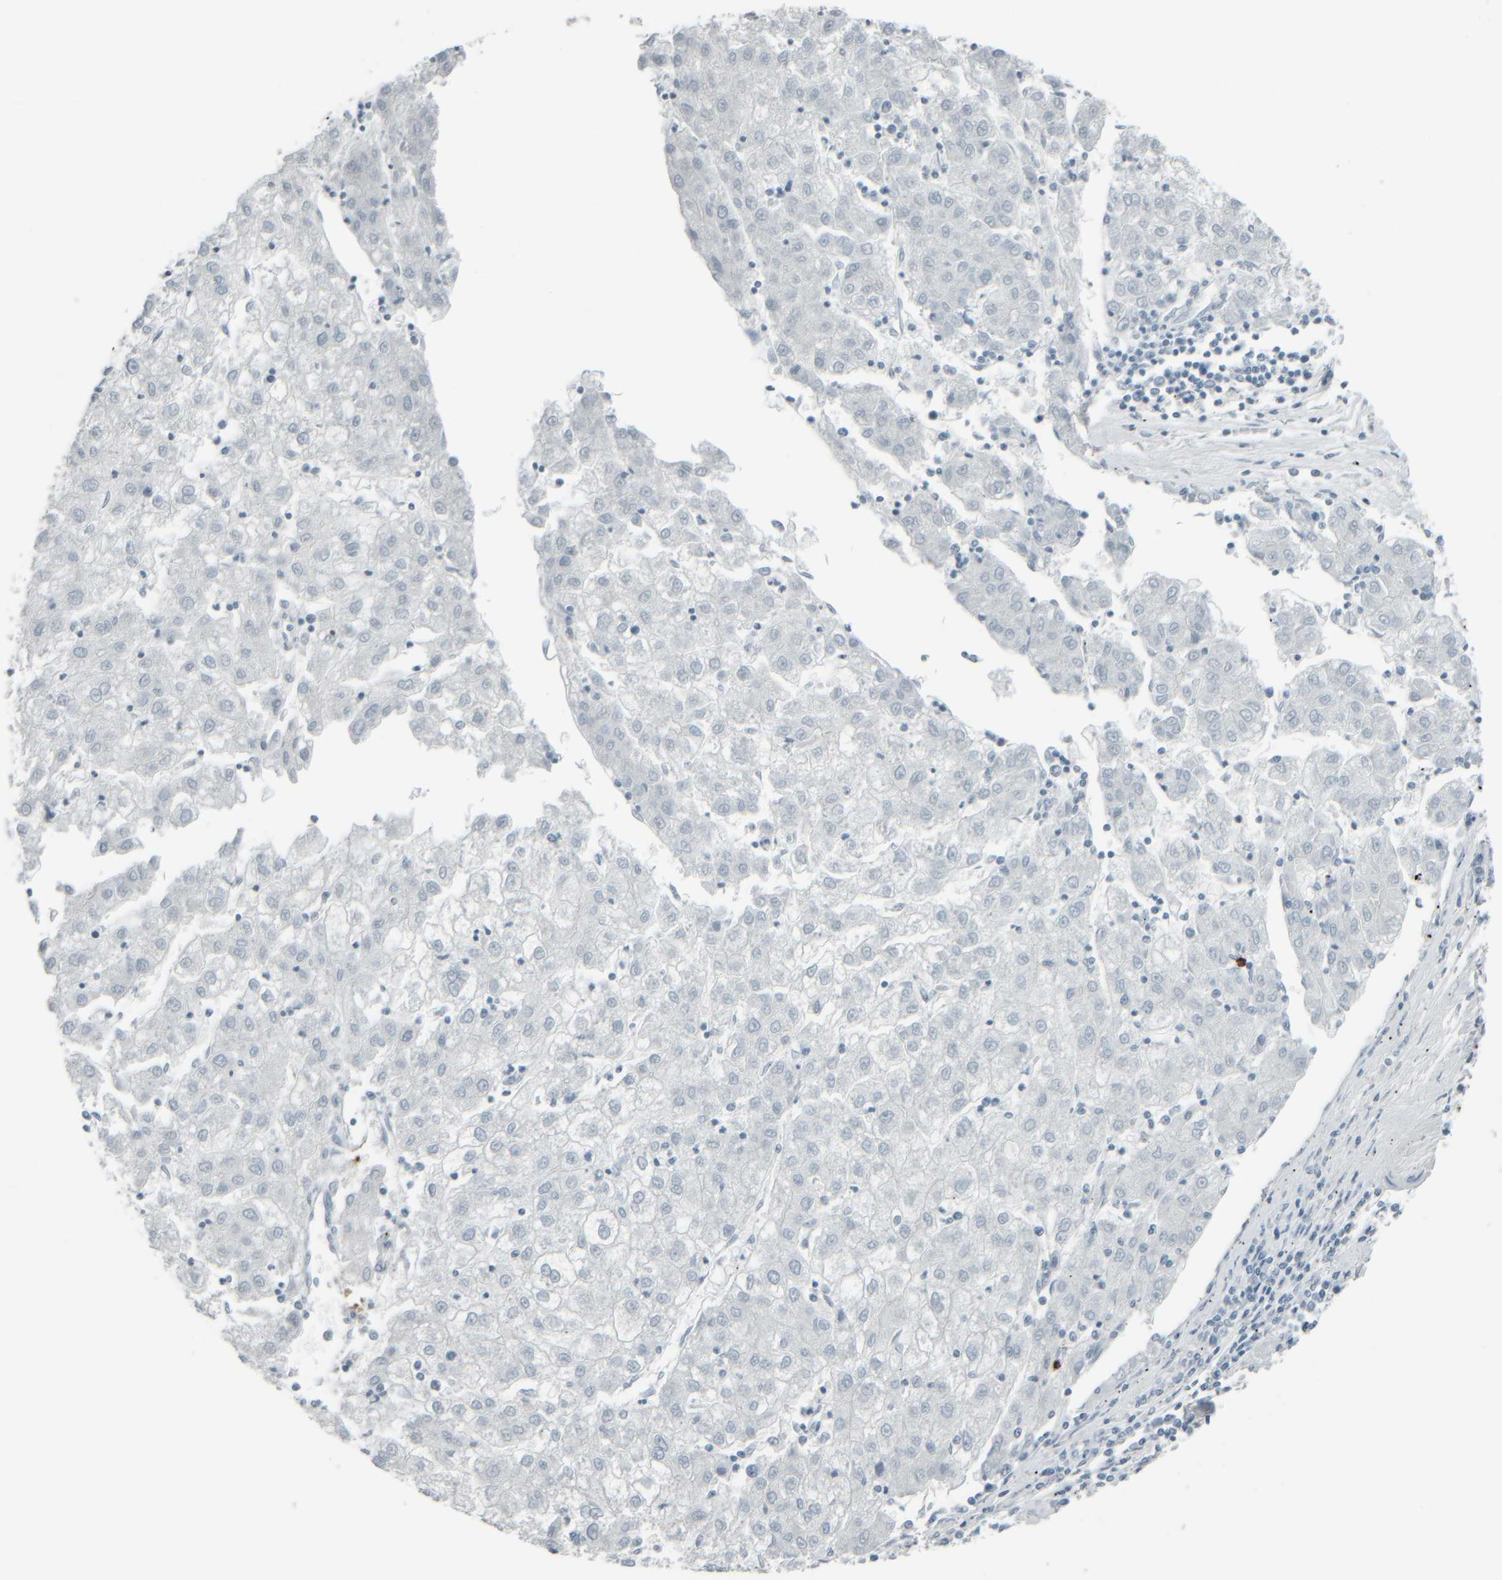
{"staining": {"intensity": "negative", "quantity": "none", "location": "none"}, "tissue": "liver cancer", "cell_type": "Tumor cells", "image_type": "cancer", "snomed": [{"axis": "morphology", "description": "Carcinoma, Hepatocellular, NOS"}, {"axis": "topography", "description": "Liver"}], "caption": "Human liver cancer (hepatocellular carcinoma) stained for a protein using immunohistochemistry (IHC) reveals no expression in tumor cells.", "gene": "TPSAB1", "patient": {"sex": "male", "age": 72}}